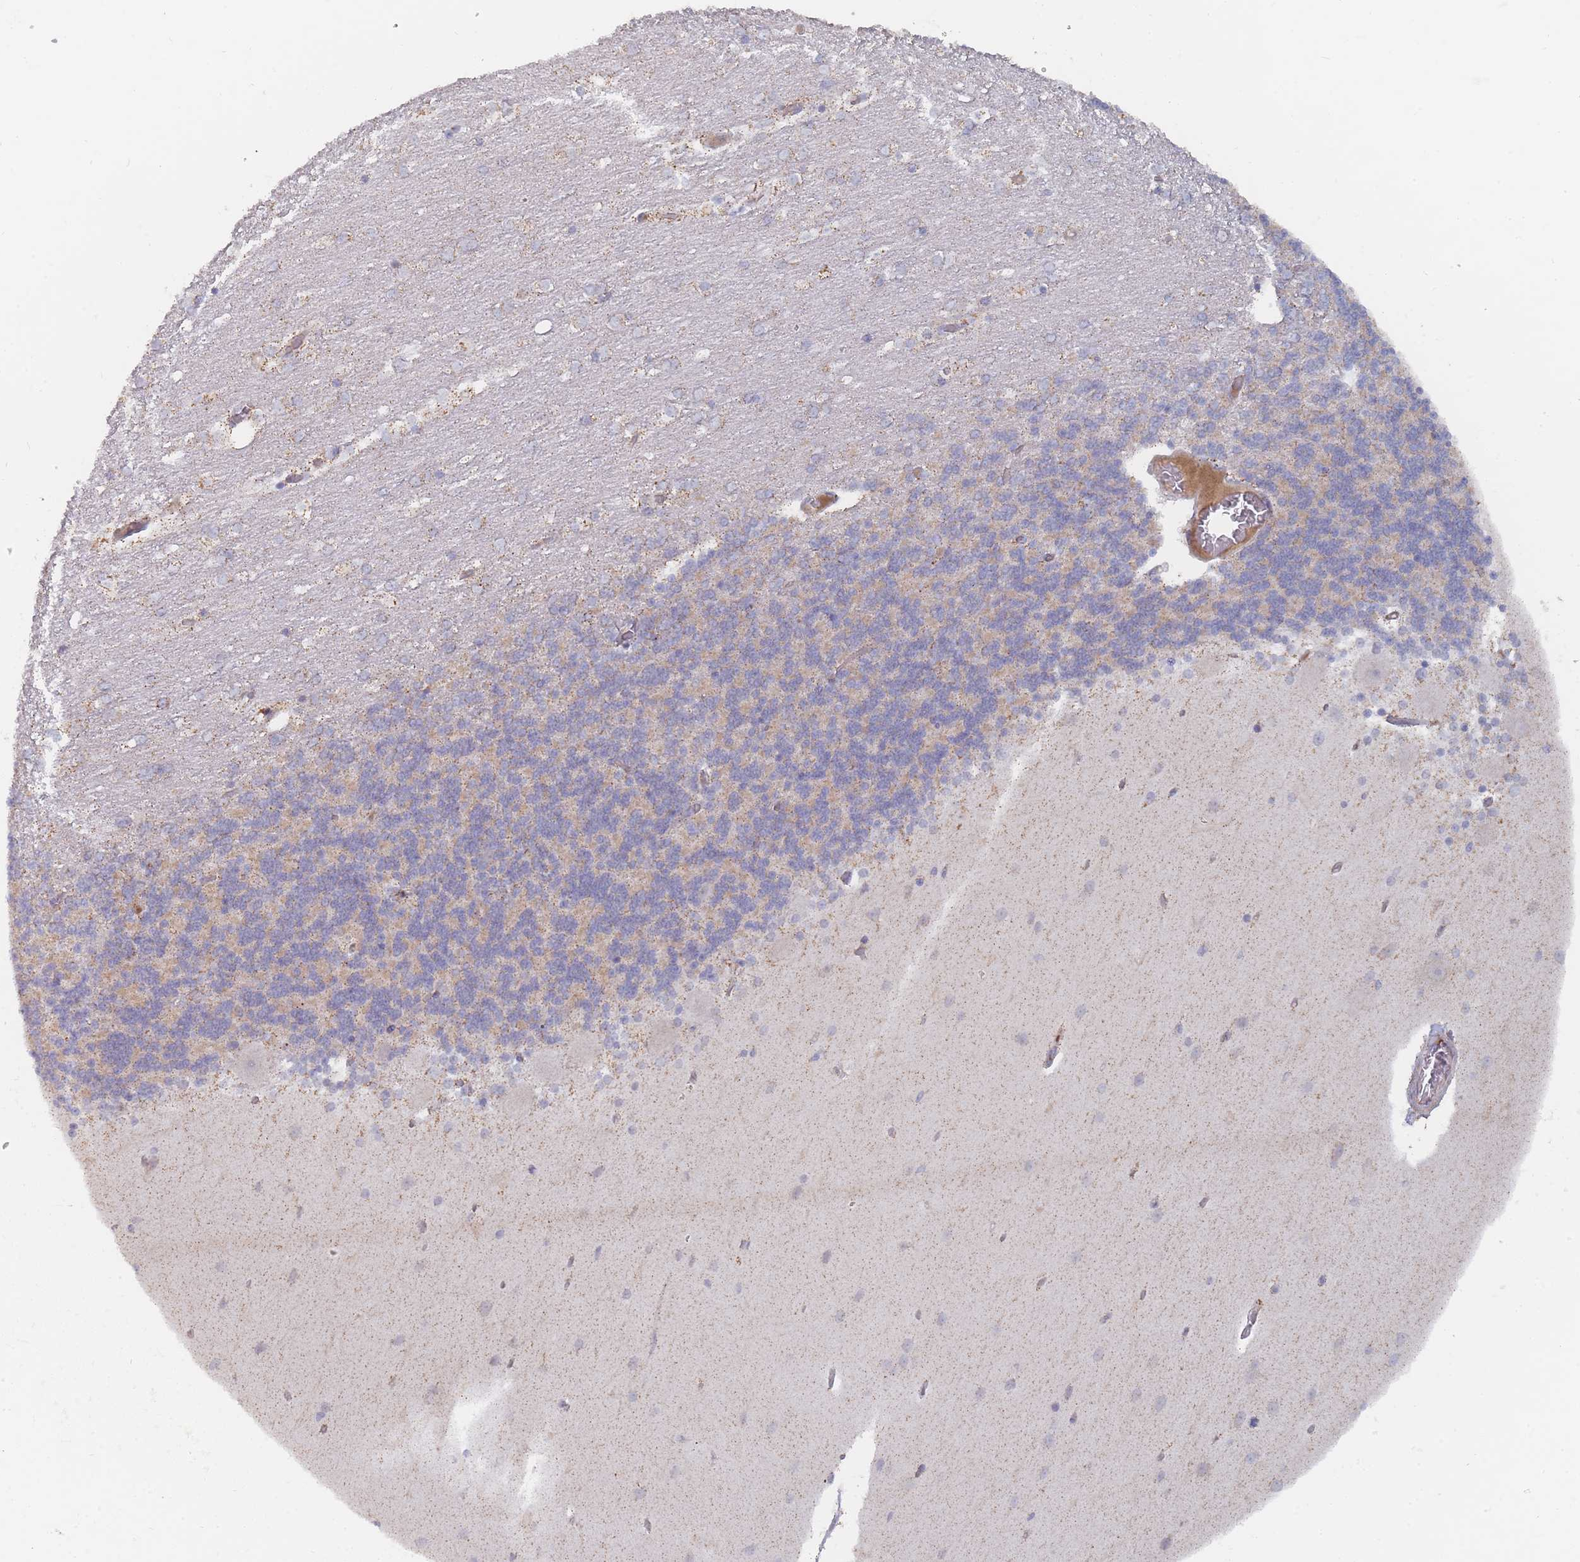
{"staining": {"intensity": "weak", "quantity": "25%-75%", "location": "cytoplasmic/membranous"}, "tissue": "cerebellum", "cell_type": "Cells in granular layer", "image_type": "normal", "snomed": [{"axis": "morphology", "description": "Normal tissue, NOS"}, {"axis": "topography", "description": "Cerebellum"}], "caption": "DAB immunohistochemical staining of normal cerebellum displays weak cytoplasmic/membranous protein staining in approximately 25%-75% of cells in granular layer.", "gene": "TRARG1", "patient": {"sex": "female", "age": 54}}